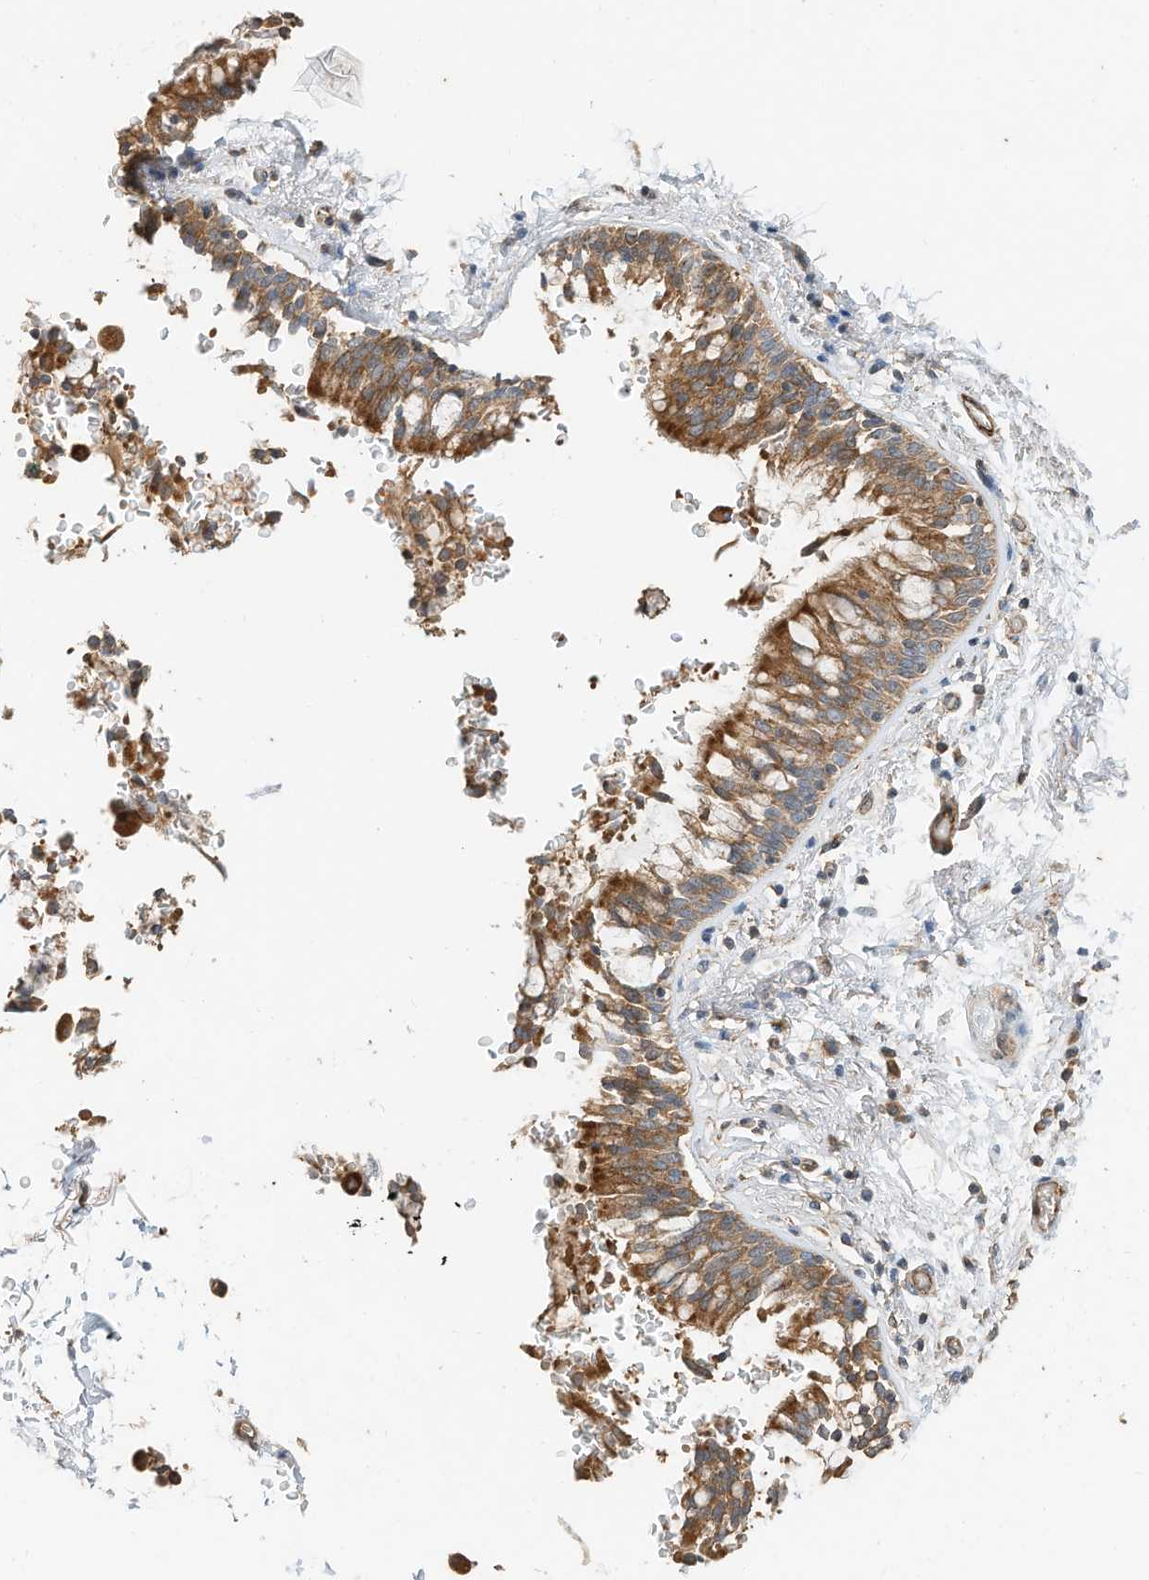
{"staining": {"intensity": "strong", "quantity": ">75%", "location": "cytoplasmic/membranous"}, "tissue": "bronchus", "cell_type": "Respiratory epithelial cells", "image_type": "normal", "snomed": [{"axis": "morphology", "description": "Normal tissue, NOS"}, {"axis": "morphology", "description": "Inflammation, NOS"}, {"axis": "topography", "description": "Cartilage tissue"}, {"axis": "topography", "description": "Bronchus"}, {"axis": "topography", "description": "Lung"}], "caption": "Human bronchus stained for a protein (brown) reveals strong cytoplasmic/membranous positive expression in approximately >75% of respiratory epithelial cells.", "gene": "CPAMD8", "patient": {"sex": "female", "age": 64}}